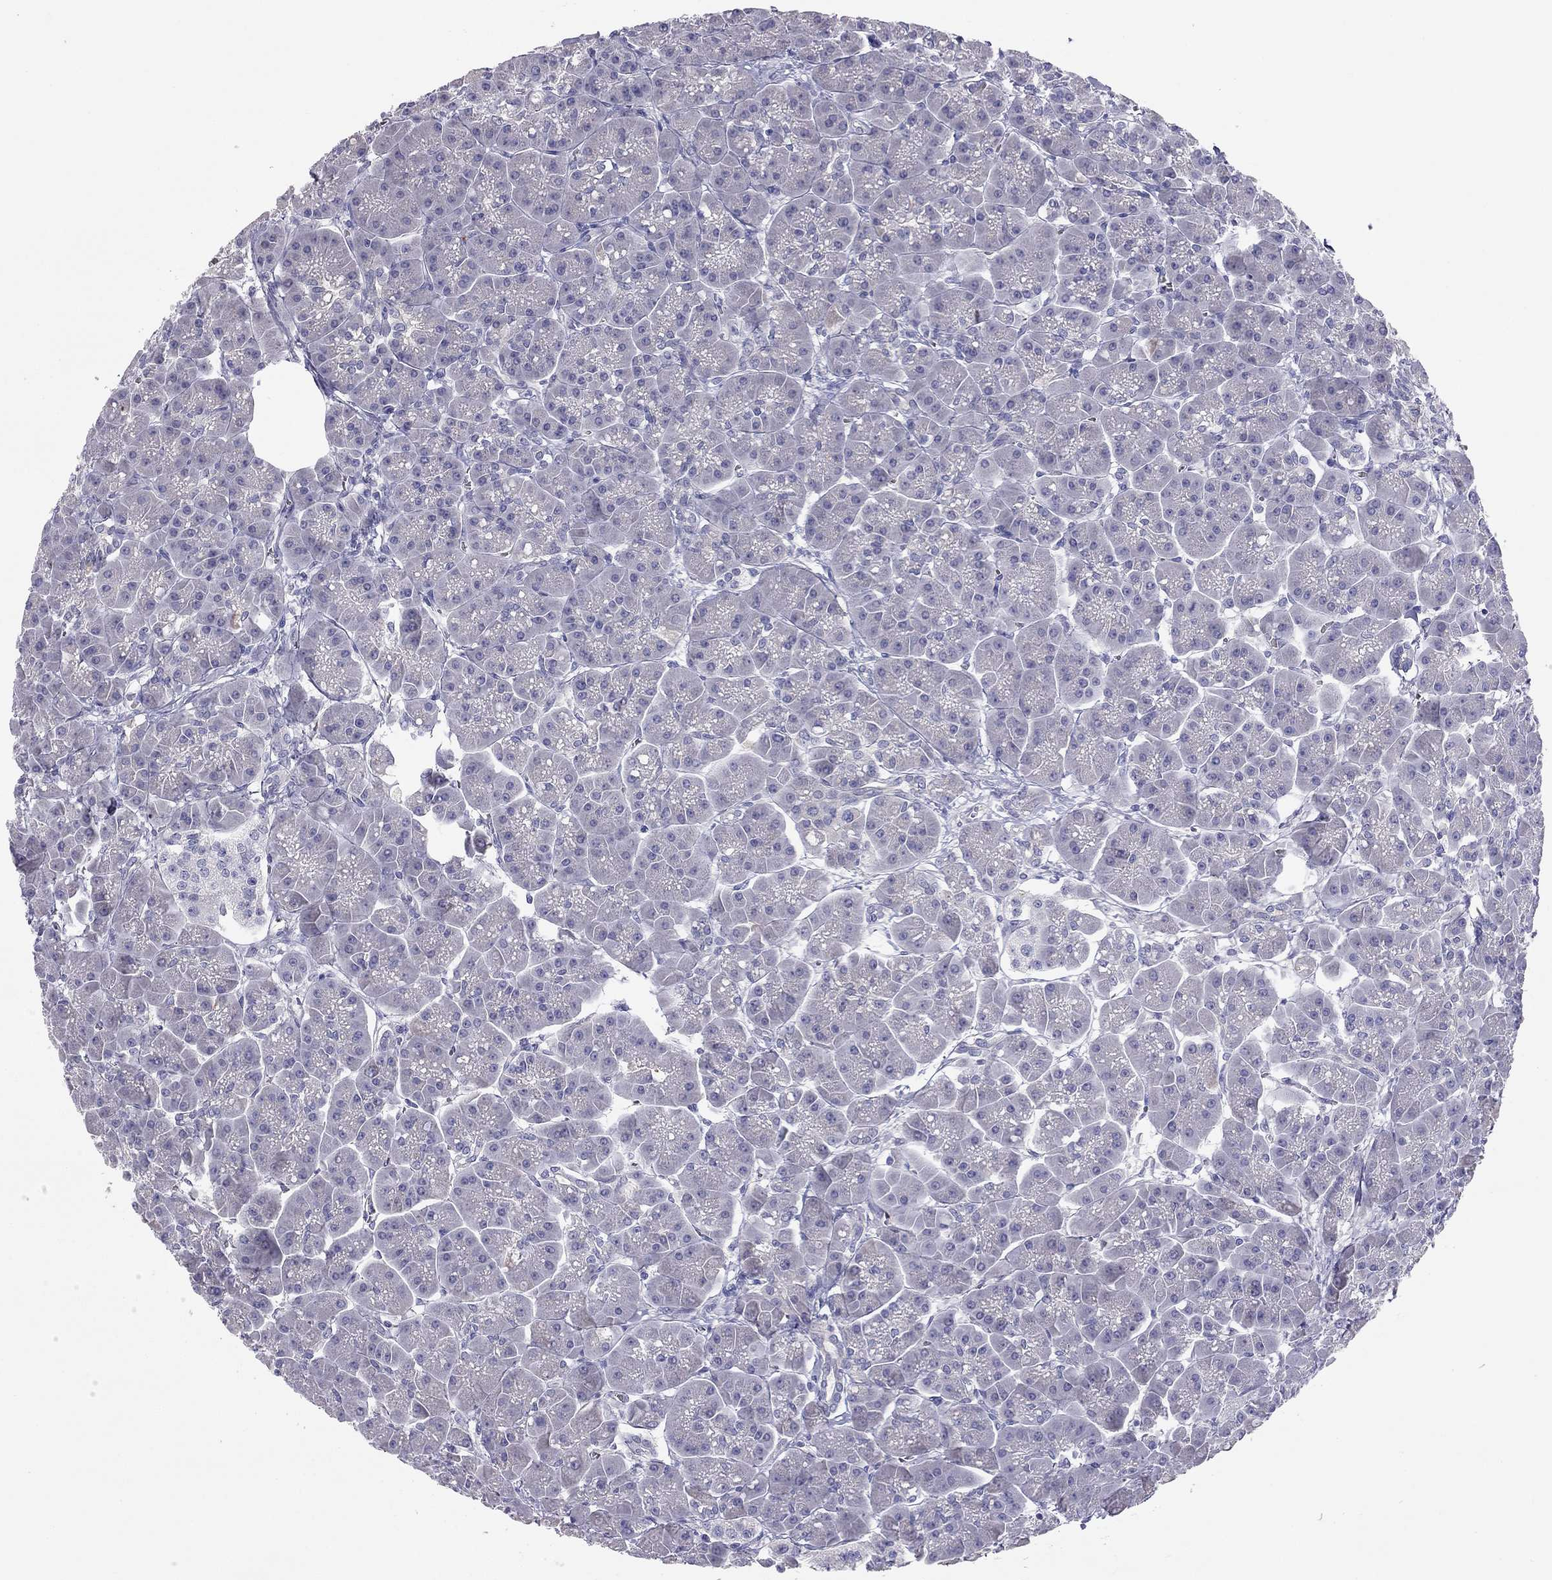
{"staining": {"intensity": "negative", "quantity": "none", "location": "none"}, "tissue": "pancreas", "cell_type": "Exocrine glandular cells", "image_type": "normal", "snomed": [{"axis": "morphology", "description": "Normal tissue, NOS"}, {"axis": "topography", "description": "Pancreas"}], "caption": "A histopathology image of pancreas stained for a protein shows no brown staining in exocrine glandular cells.", "gene": "RHCE", "patient": {"sex": "male", "age": 70}}